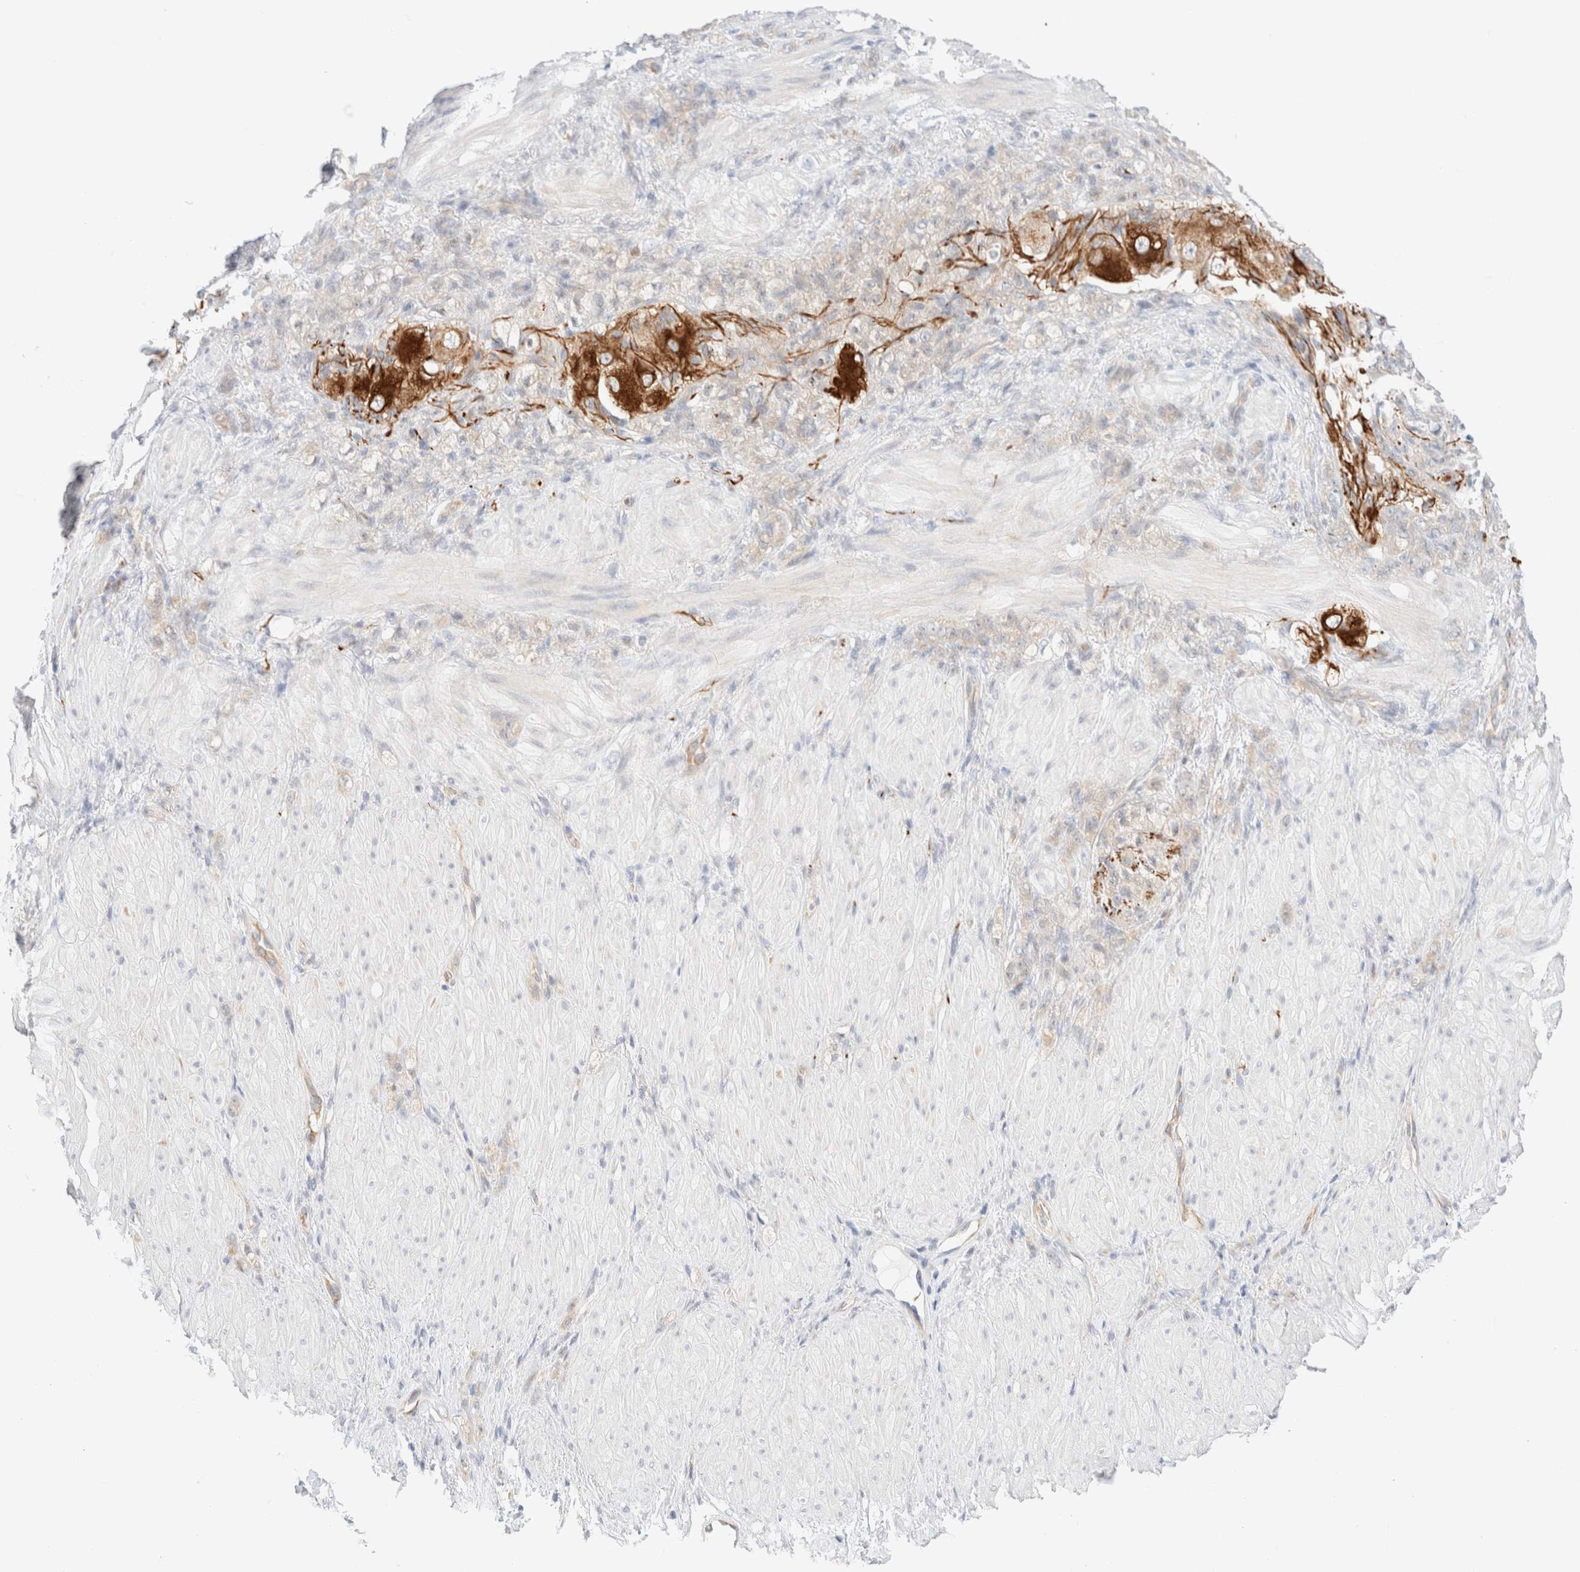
{"staining": {"intensity": "weak", "quantity": "<25%", "location": "cytoplasmic/membranous"}, "tissue": "stomach cancer", "cell_type": "Tumor cells", "image_type": "cancer", "snomed": [{"axis": "morphology", "description": "Normal tissue, NOS"}, {"axis": "morphology", "description": "Adenocarcinoma, NOS"}, {"axis": "topography", "description": "Stomach"}], "caption": "An immunohistochemistry micrograph of adenocarcinoma (stomach) is shown. There is no staining in tumor cells of adenocarcinoma (stomach).", "gene": "UNC13B", "patient": {"sex": "male", "age": 82}}